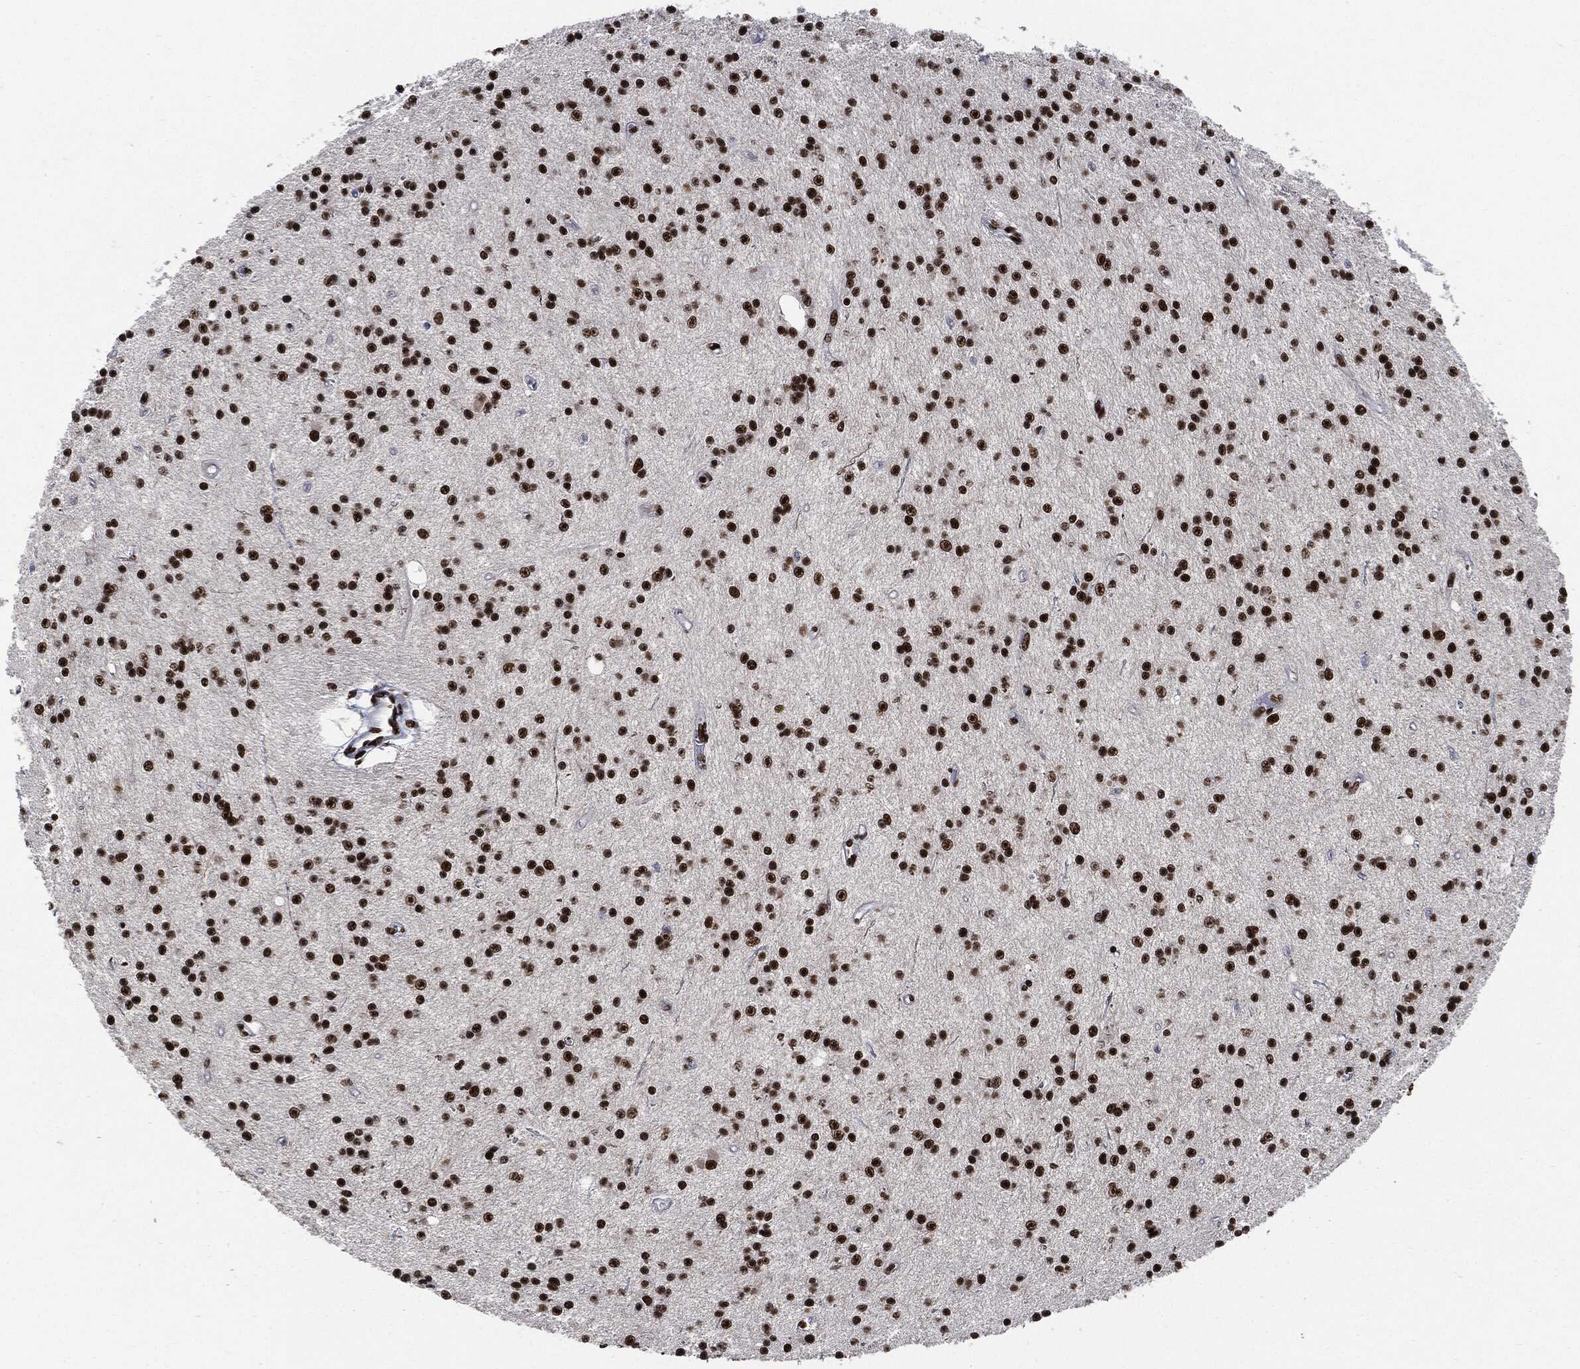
{"staining": {"intensity": "strong", "quantity": ">75%", "location": "nuclear"}, "tissue": "glioma", "cell_type": "Tumor cells", "image_type": "cancer", "snomed": [{"axis": "morphology", "description": "Glioma, malignant, Low grade"}, {"axis": "topography", "description": "Brain"}], "caption": "Brown immunohistochemical staining in human malignant low-grade glioma shows strong nuclear expression in about >75% of tumor cells.", "gene": "RECQL", "patient": {"sex": "male", "age": 27}}